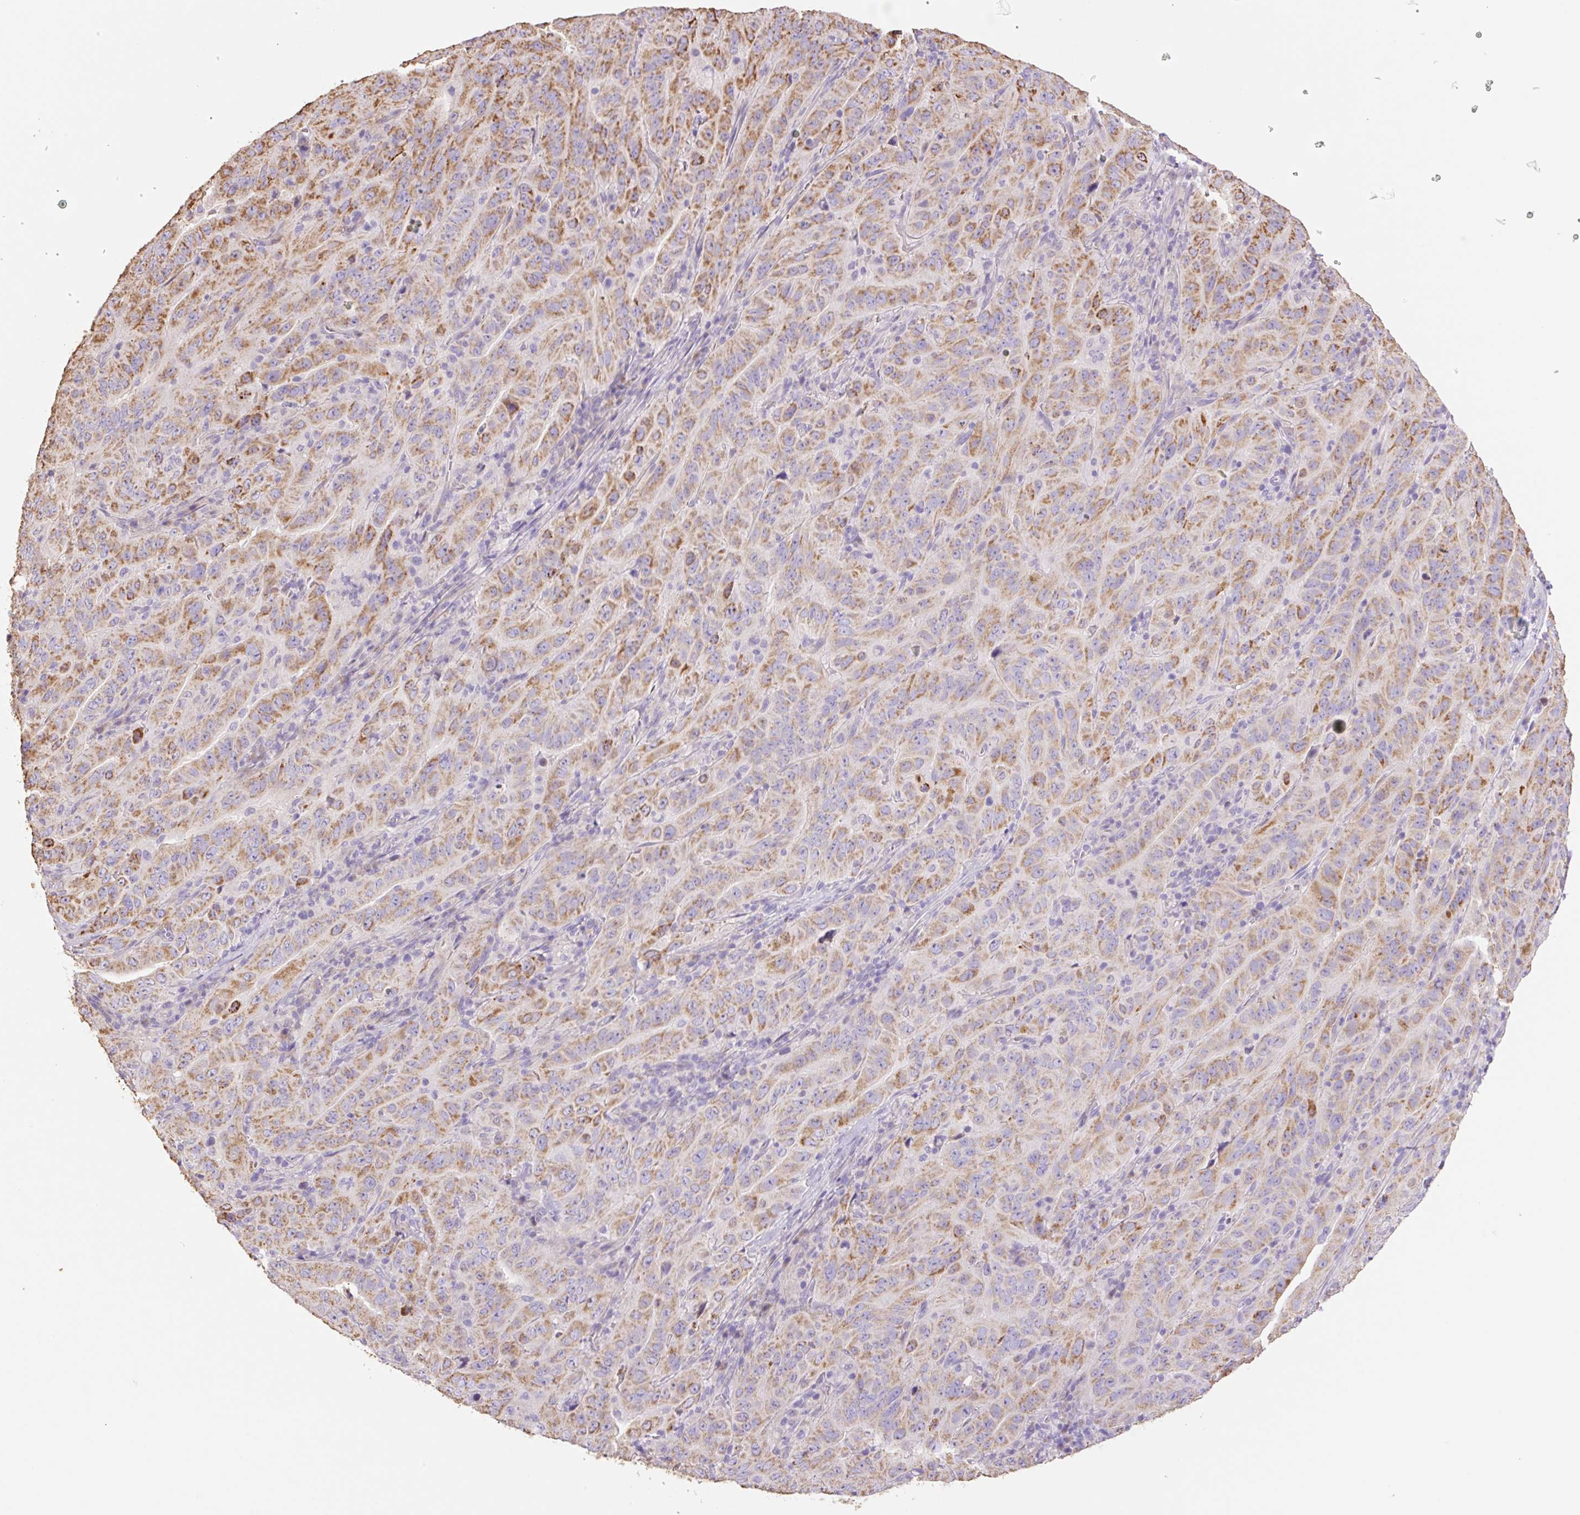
{"staining": {"intensity": "moderate", "quantity": ">75%", "location": "cytoplasmic/membranous"}, "tissue": "pancreatic cancer", "cell_type": "Tumor cells", "image_type": "cancer", "snomed": [{"axis": "morphology", "description": "Adenocarcinoma, NOS"}, {"axis": "topography", "description": "Pancreas"}], "caption": "Pancreatic cancer (adenocarcinoma) stained for a protein (brown) displays moderate cytoplasmic/membranous positive staining in approximately >75% of tumor cells.", "gene": "COPZ2", "patient": {"sex": "male", "age": 63}}